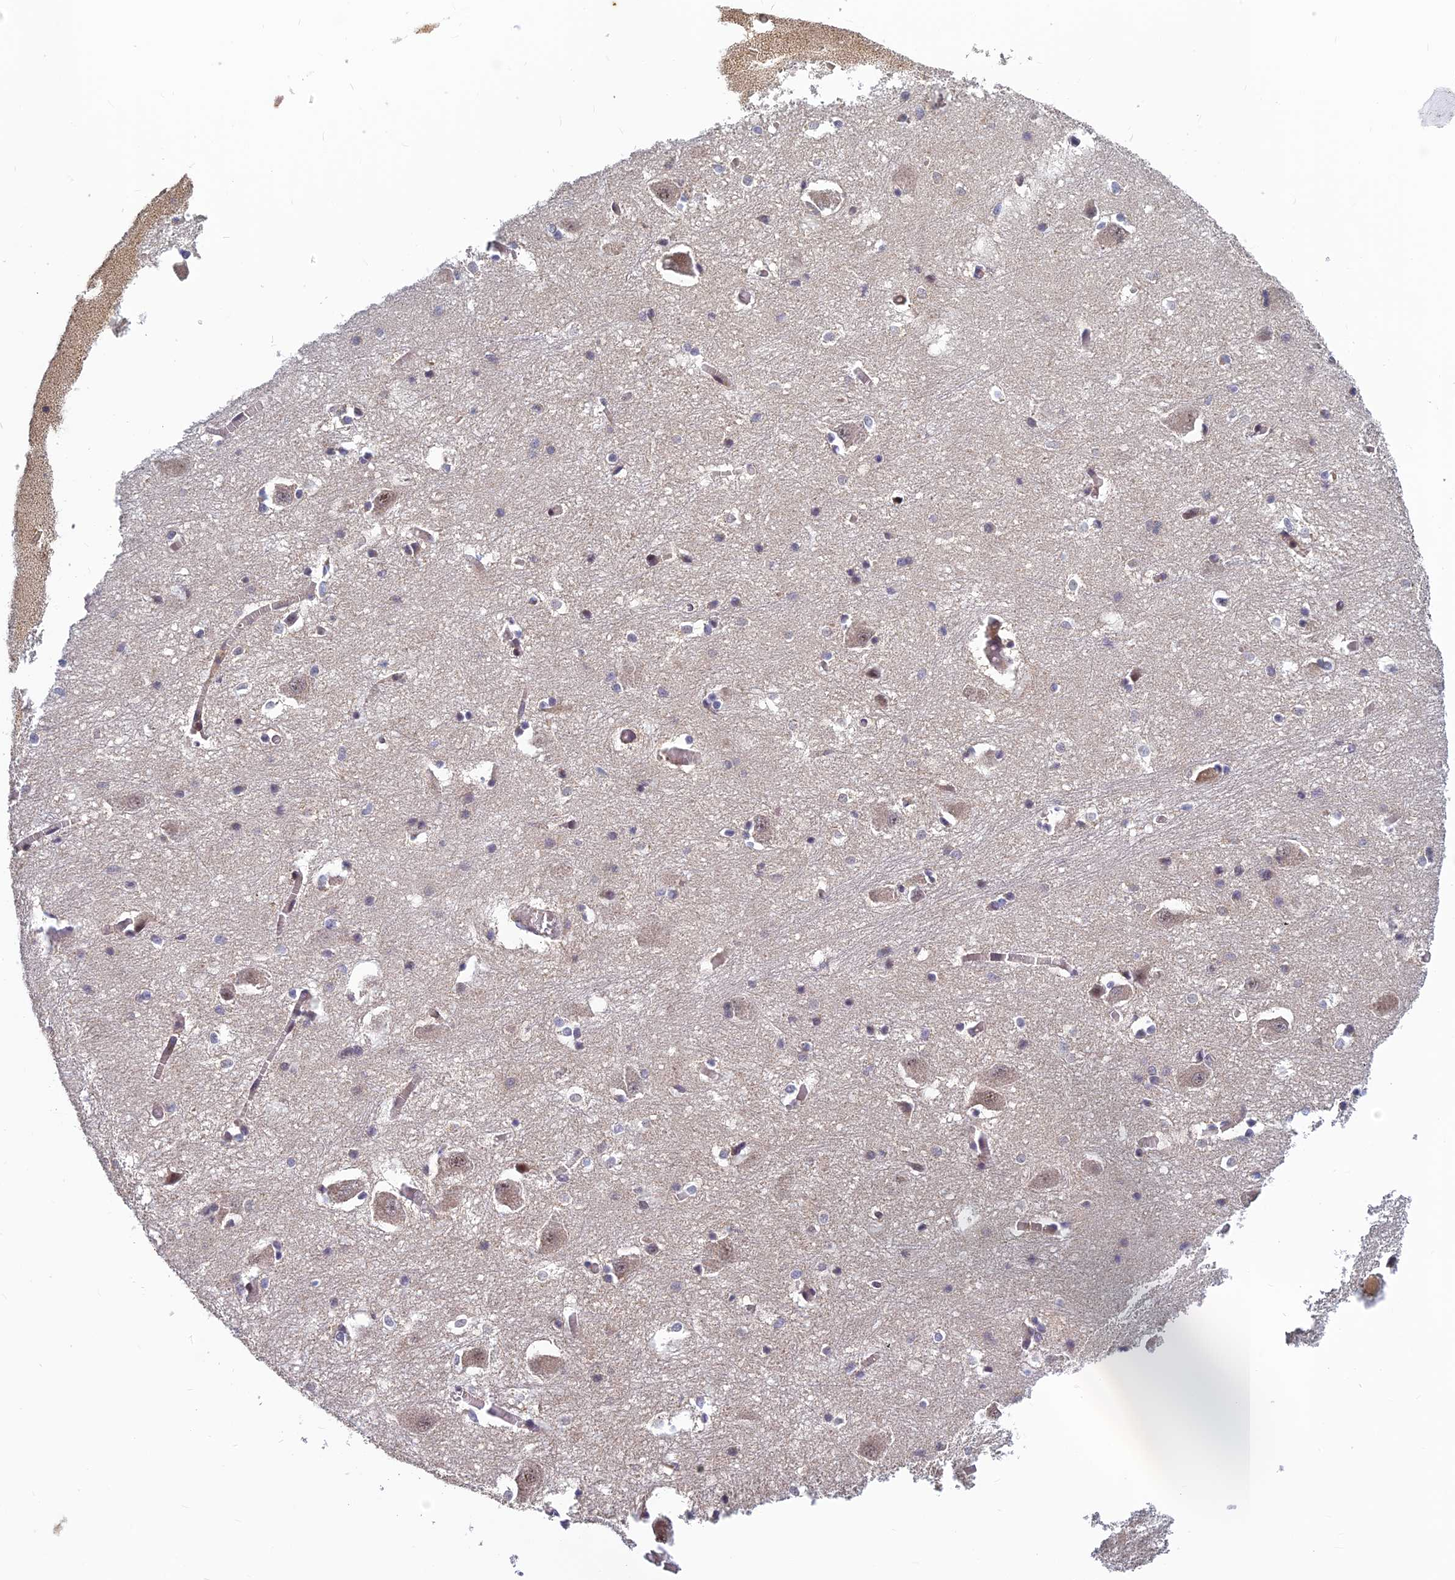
{"staining": {"intensity": "weak", "quantity": "<25%", "location": "cytoplasmic/membranous"}, "tissue": "caudate", "cell_type": "Glial cells", "image_type": "normal", "snomed": [{"axis": "morphology", "description": "Normal tissue, NOS"}, {"axis": "topography", "description": "Lateral ventricle wall"}], "caption": "Immunohistochemistry of unremarkable caudate reveals no expression in glial cells. (DAB (3,3'-diaminobenzidine) IHC visualized using brightfield microscopy, high magnification).", "gene": "PIKFYVE", "patient": {"sex": "male", "age": 37}}